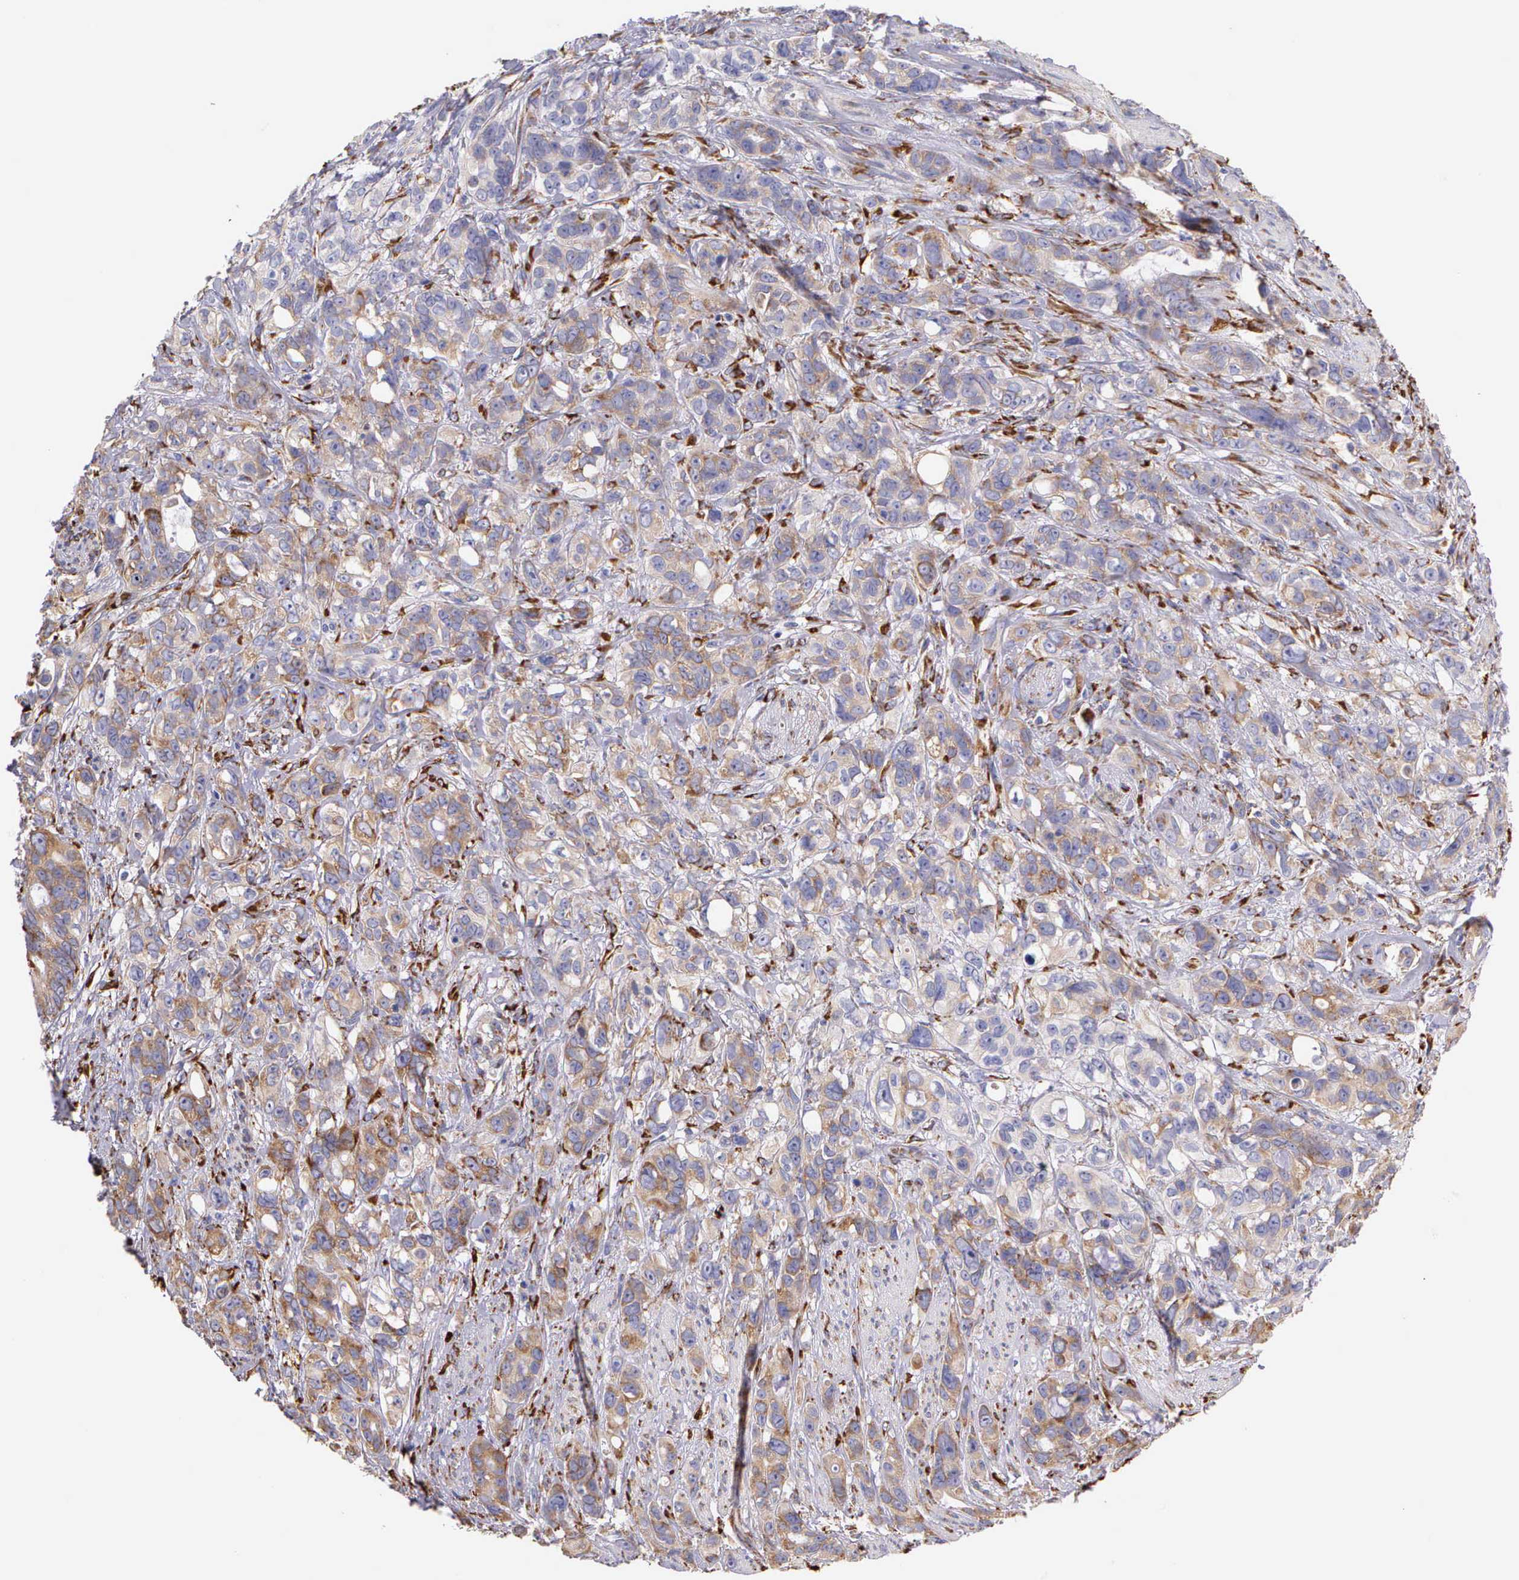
{"staining": {"intensity": "weak", "quantity": ">75%", "location": "cytoplasmic/membranous"}, "tissue": "stomach cancer", "cell_type": "Tumor cells", "image_type": "cancer", "snomed": [{"axis": "morphology", "description": "Adenocarcinoma, NOS"}, {"axis": "topography", "description": "Stomach, upper"}], "caption": "Human stomach adenocarcinoma stained with a protein marker displays weak staining in tumor cells.", "gene": "CKAP4", "patient": {"sex": "male", "age": 47}}